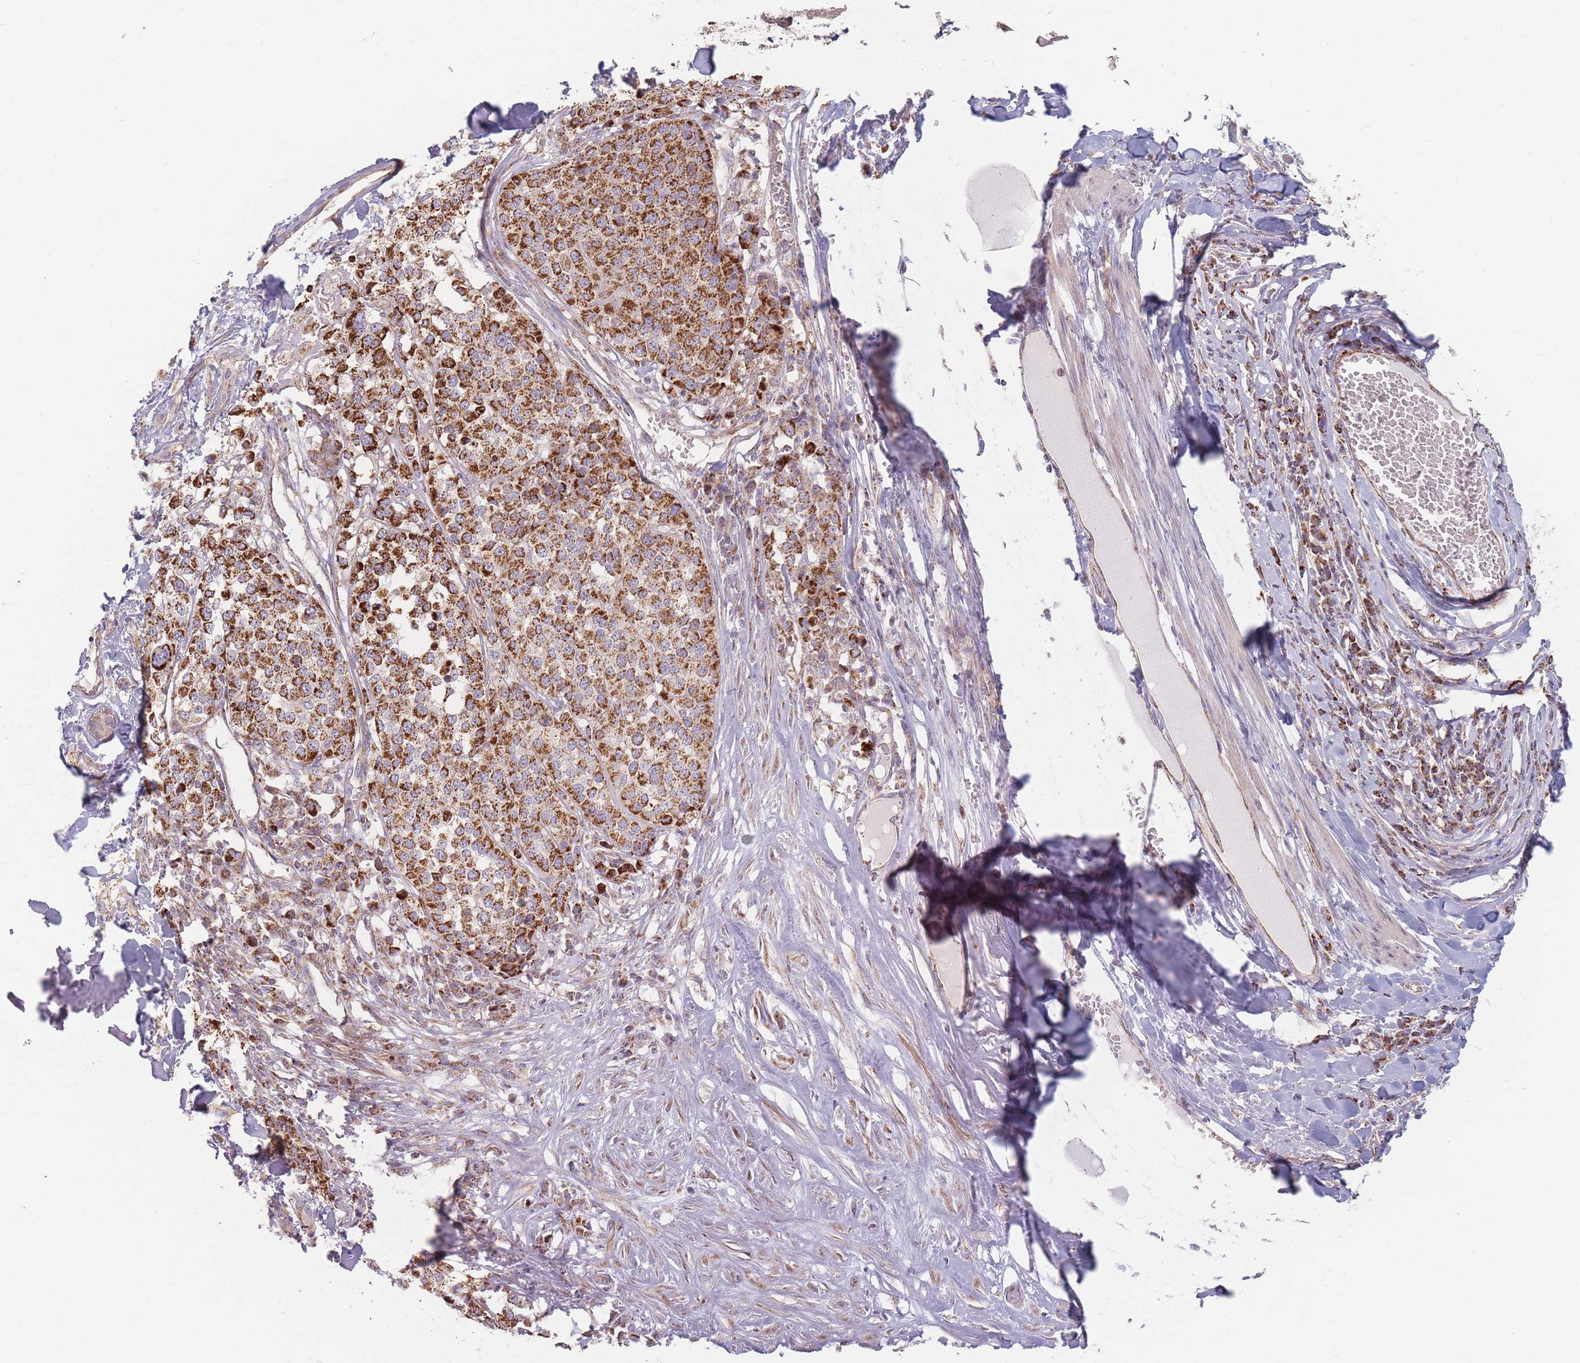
{"staining": {"intensity": "strong", "quantity": ">75%", "location": "cytoplasmic/membranous"}, "tissue": "melanoma", "cell_type": "Tumor cells", "image_type": "cancer", "snomed": [{"axis": "morphology", "description": "Malignant melanoma, Metastatic site"}, {"axis": "topography", "description": "Lymph node"}], "caption": "This micrograph reveals immunohistochemistry (IHC) staining of malignant melanoma (metastatic site), with high strong cytoplasmic/membranous expression in approximately >75% of tumor cells.", "gene": "ESRP2", "patient": {"sex": "male", "age": 44}}